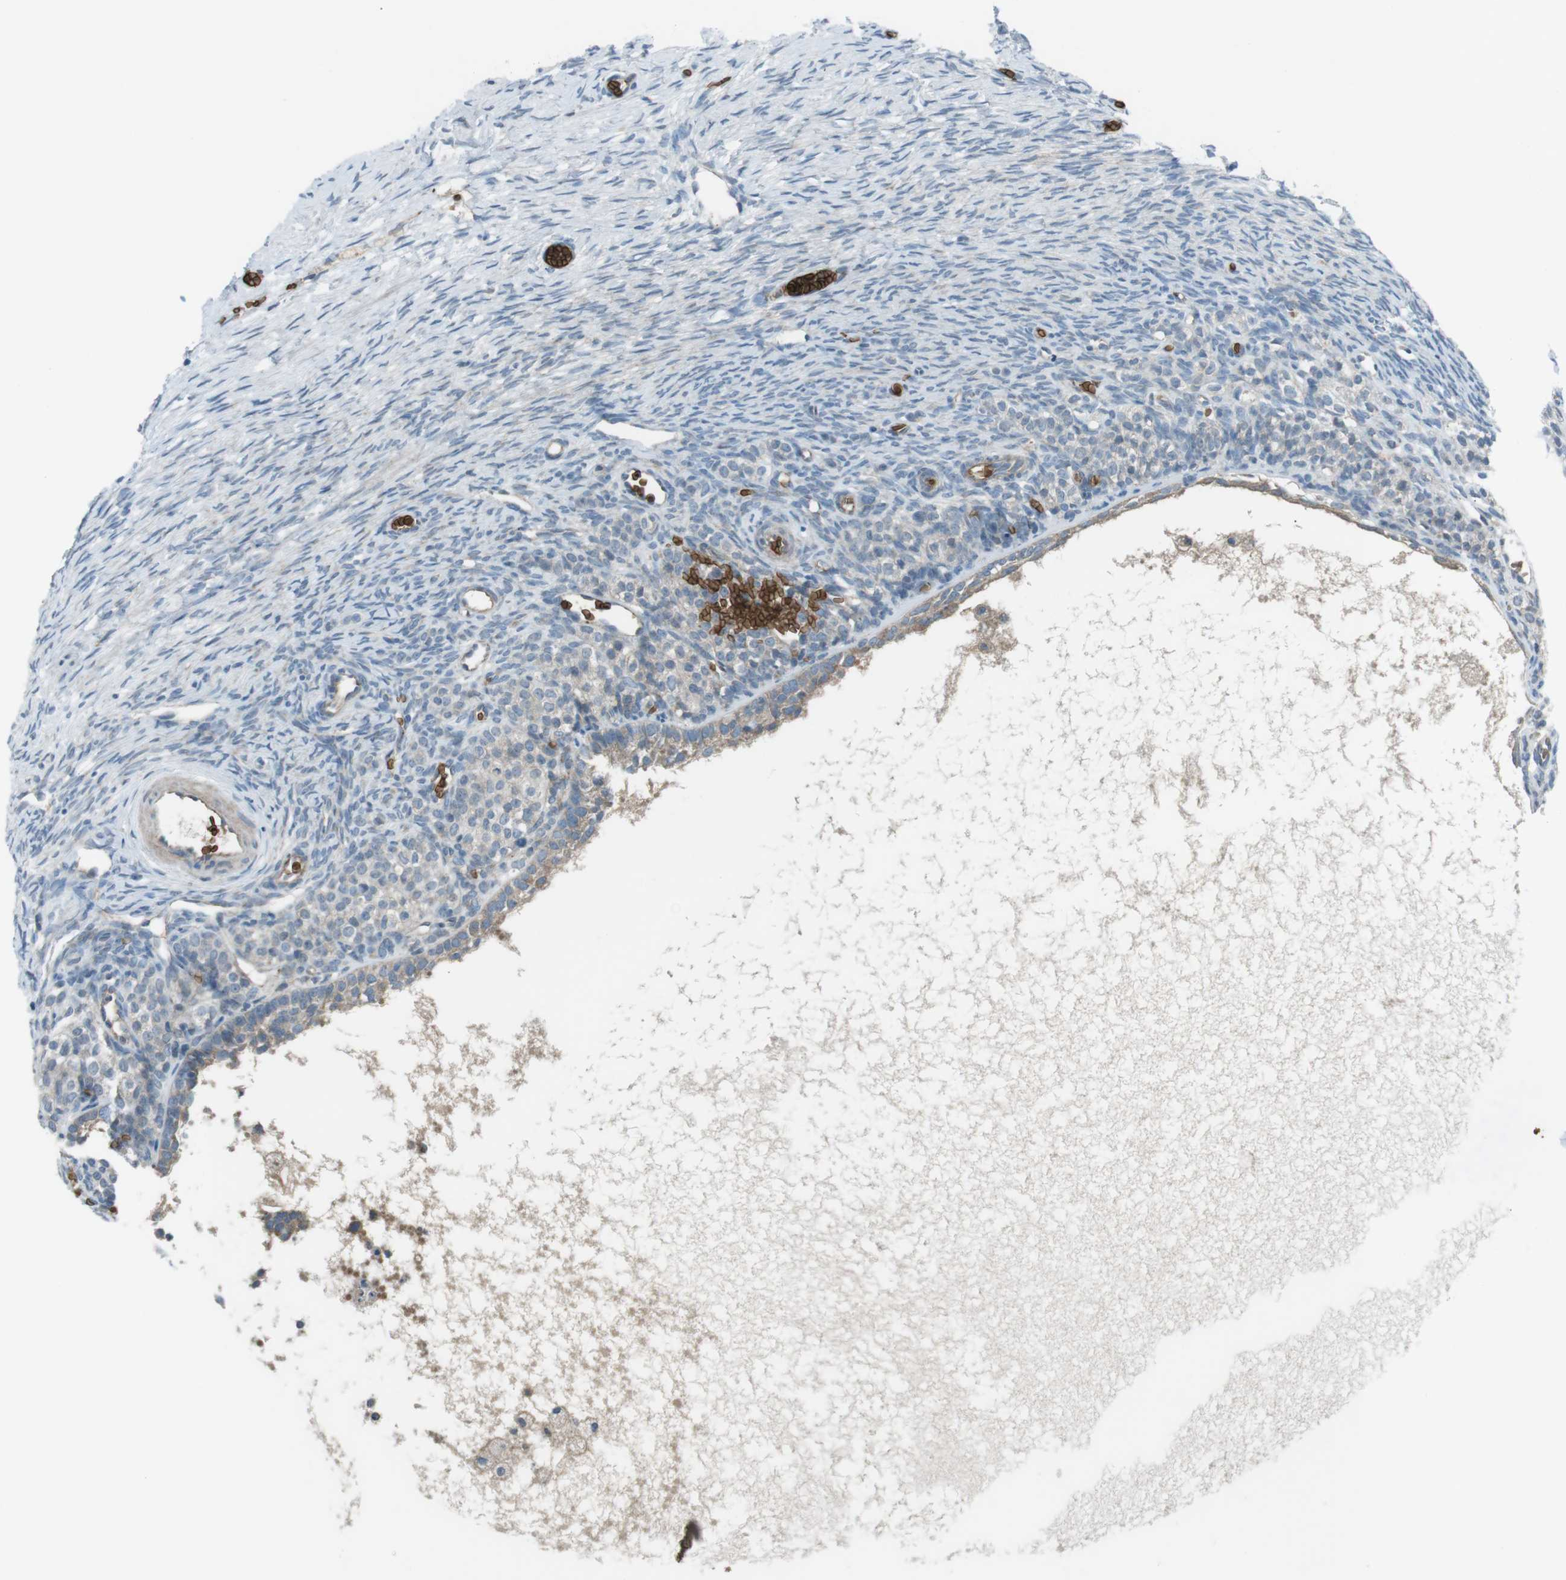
{"staining": {"intensity": "negative", "quantity": "none", "location": "none"}, "tissue": "ovary", "cell_type": "Ovarian stroma cells", "image_type": "normal", "snomed": [{"axis": "morphology", "description": "Normal tissue, NOS"}, {"axis": "topography", "description": "Ovary"}], "caption": "IHC photomicrograph of normal human ovary stained for a protein (brown), which shows no staining in ovarian stroma cells.", "gene": "SPTA1", "patient": {"sex": "female", "age": 27}}